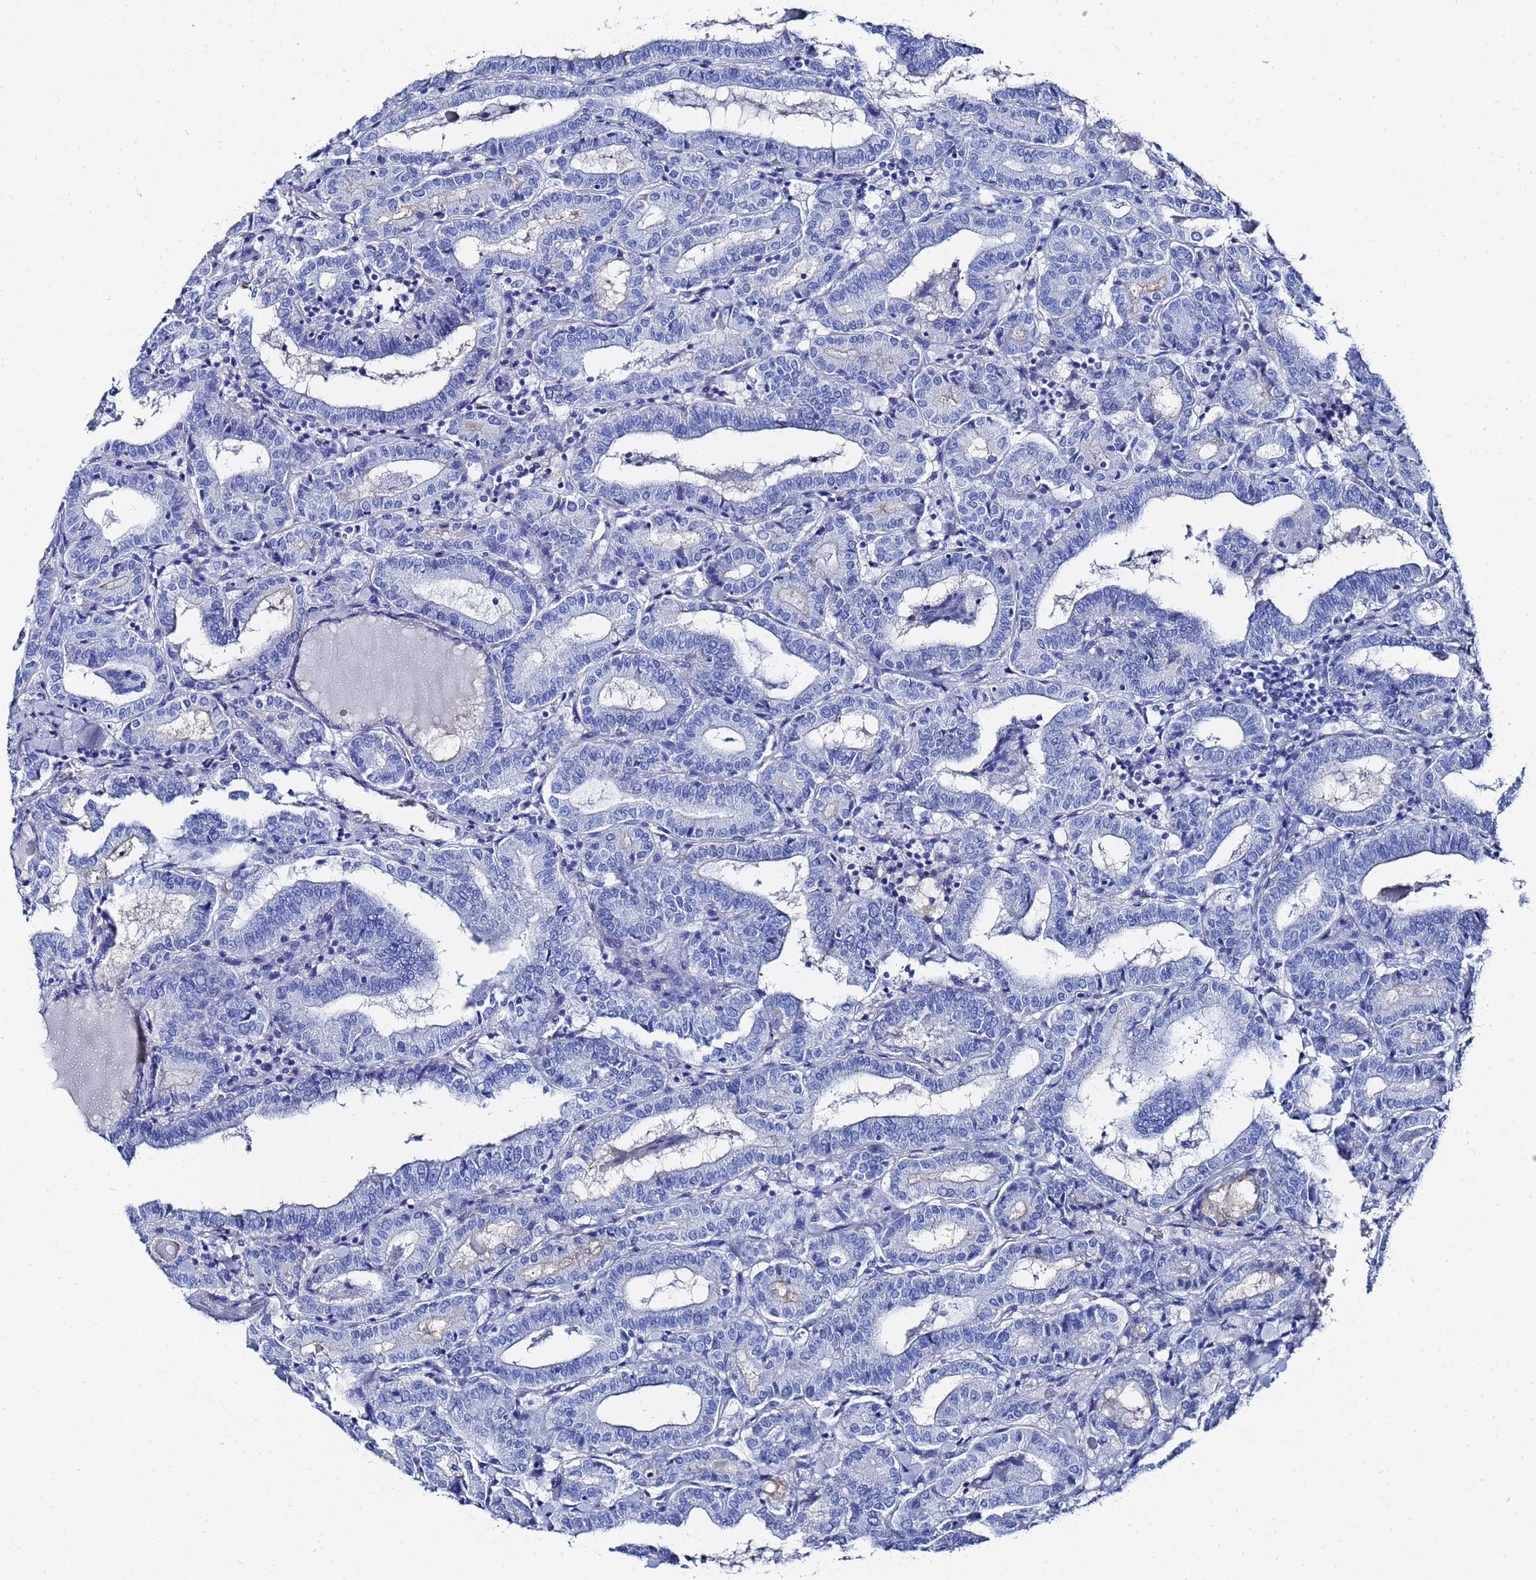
{"staining": {"intensity": "negative", "quantity": "none", "location": "none"}, "tissue": "thyroid cancer", "cell_type": "Tumor cells", "image_type": "cancer", "snomed": [{"axis": "morphology", "description": "Papillary adenocarcinoma, NOS"}, {"axis": "topography", "description": "Thyroid gland"}], "caption": "The histopathology image exhibits no significant staining in tumor cells of thyroid cancer.", "gene": "GGT1", "patient": {"sex": "female", "age": 72}}